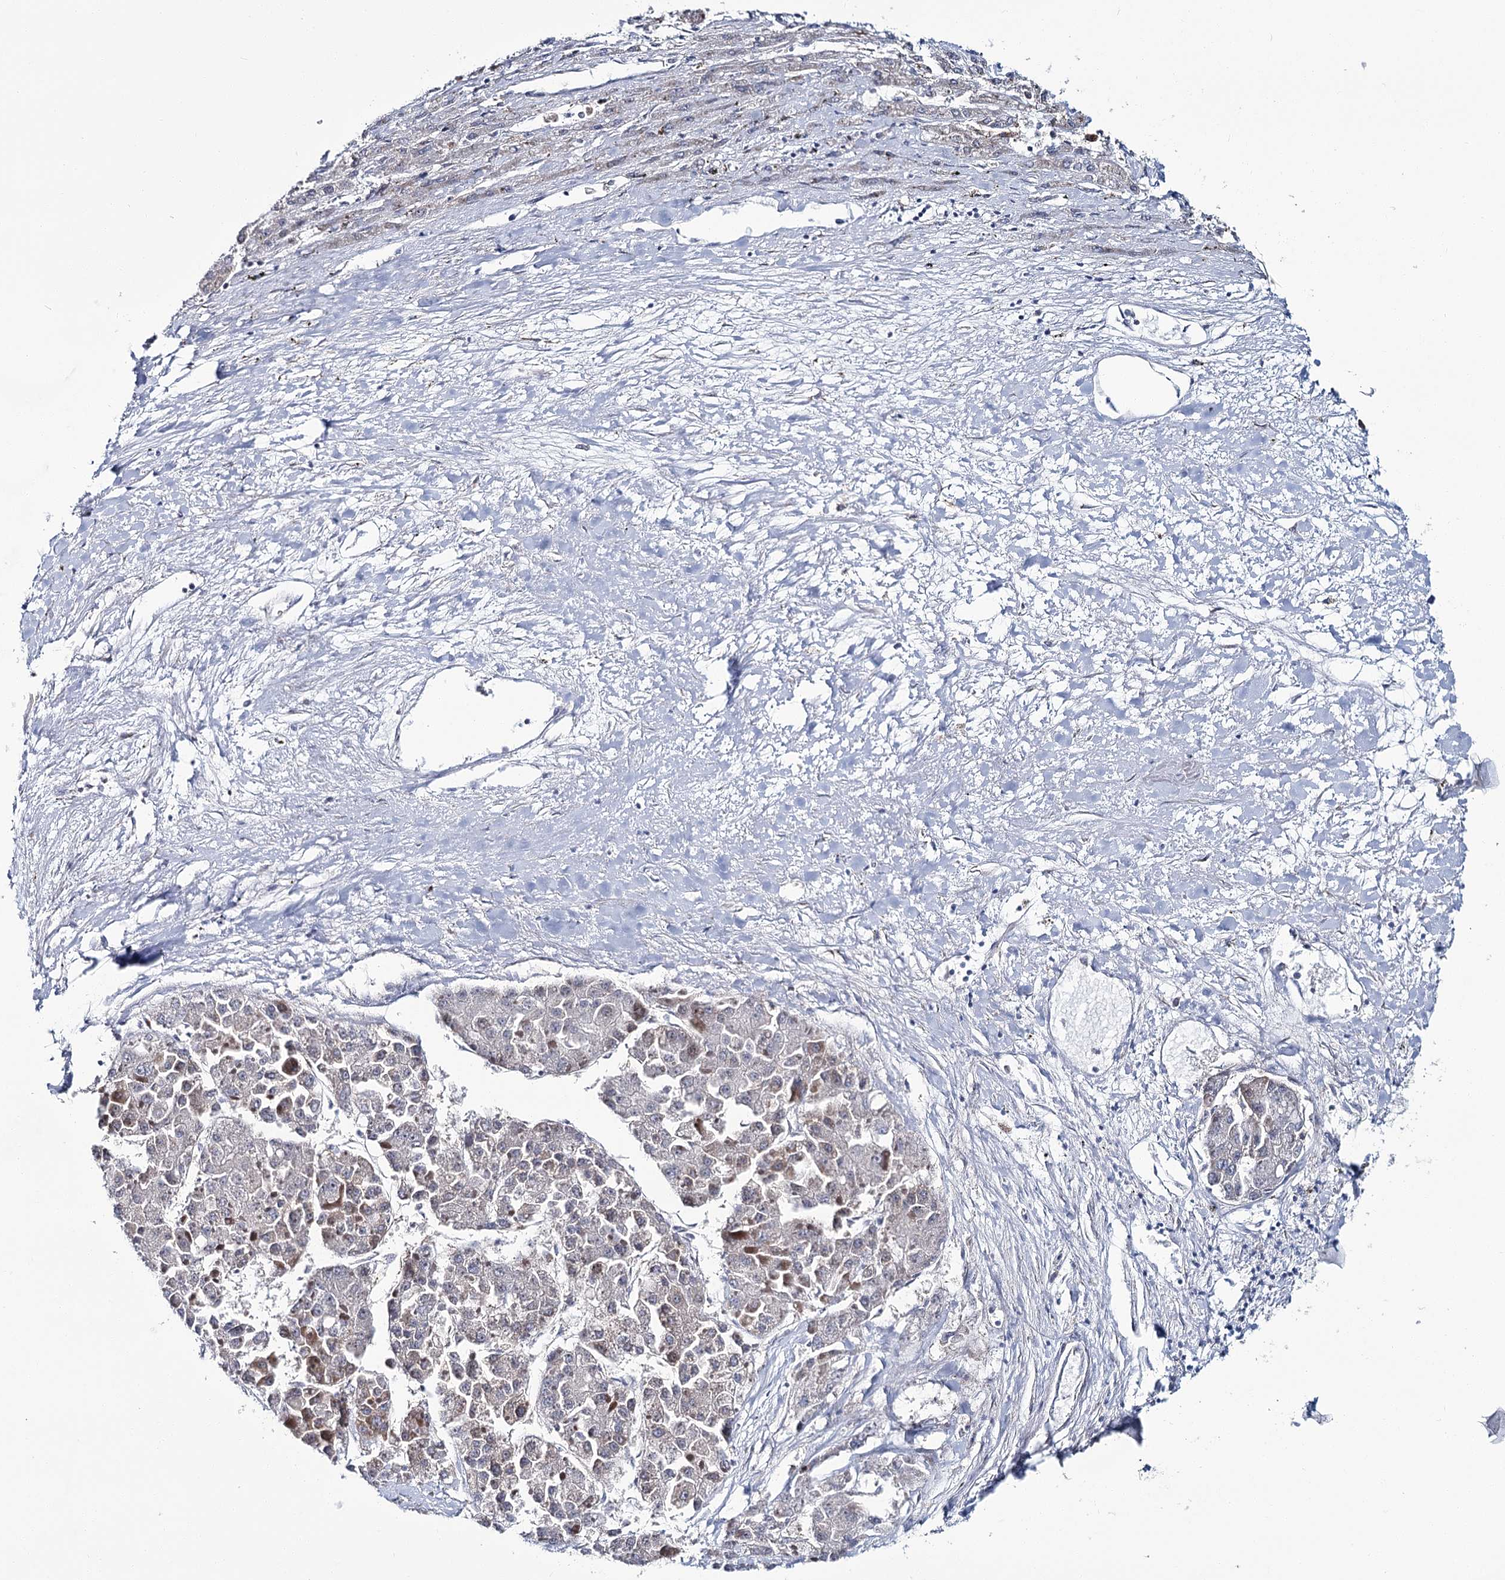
{"staining": {"intensity": "weak", "quantity": "<25%", "location": "cytoplasmic/membranous"}, "tissue": "liver cancer", "cell_type": "Tumor cells", "image_type": "cancer", "snomed": [{"axis": "morphology", "description": "Carcinoma, Hepatocellular, NOS"}, {"axis": "topography", "description": "Liver"}], "caption": "High power microscopy micrograph of an immunohistochemistry (IHC) histopathology image of liver cancer (hepatocellular carcinoma), revealing no significant staining in tumor cells. (Brightfield microscopy of DAB (3,3'-diaminobenzidine) IHC at high magnification).", "gene": "CPLANE1", "patient": {"sex": "female", "age": 73}}